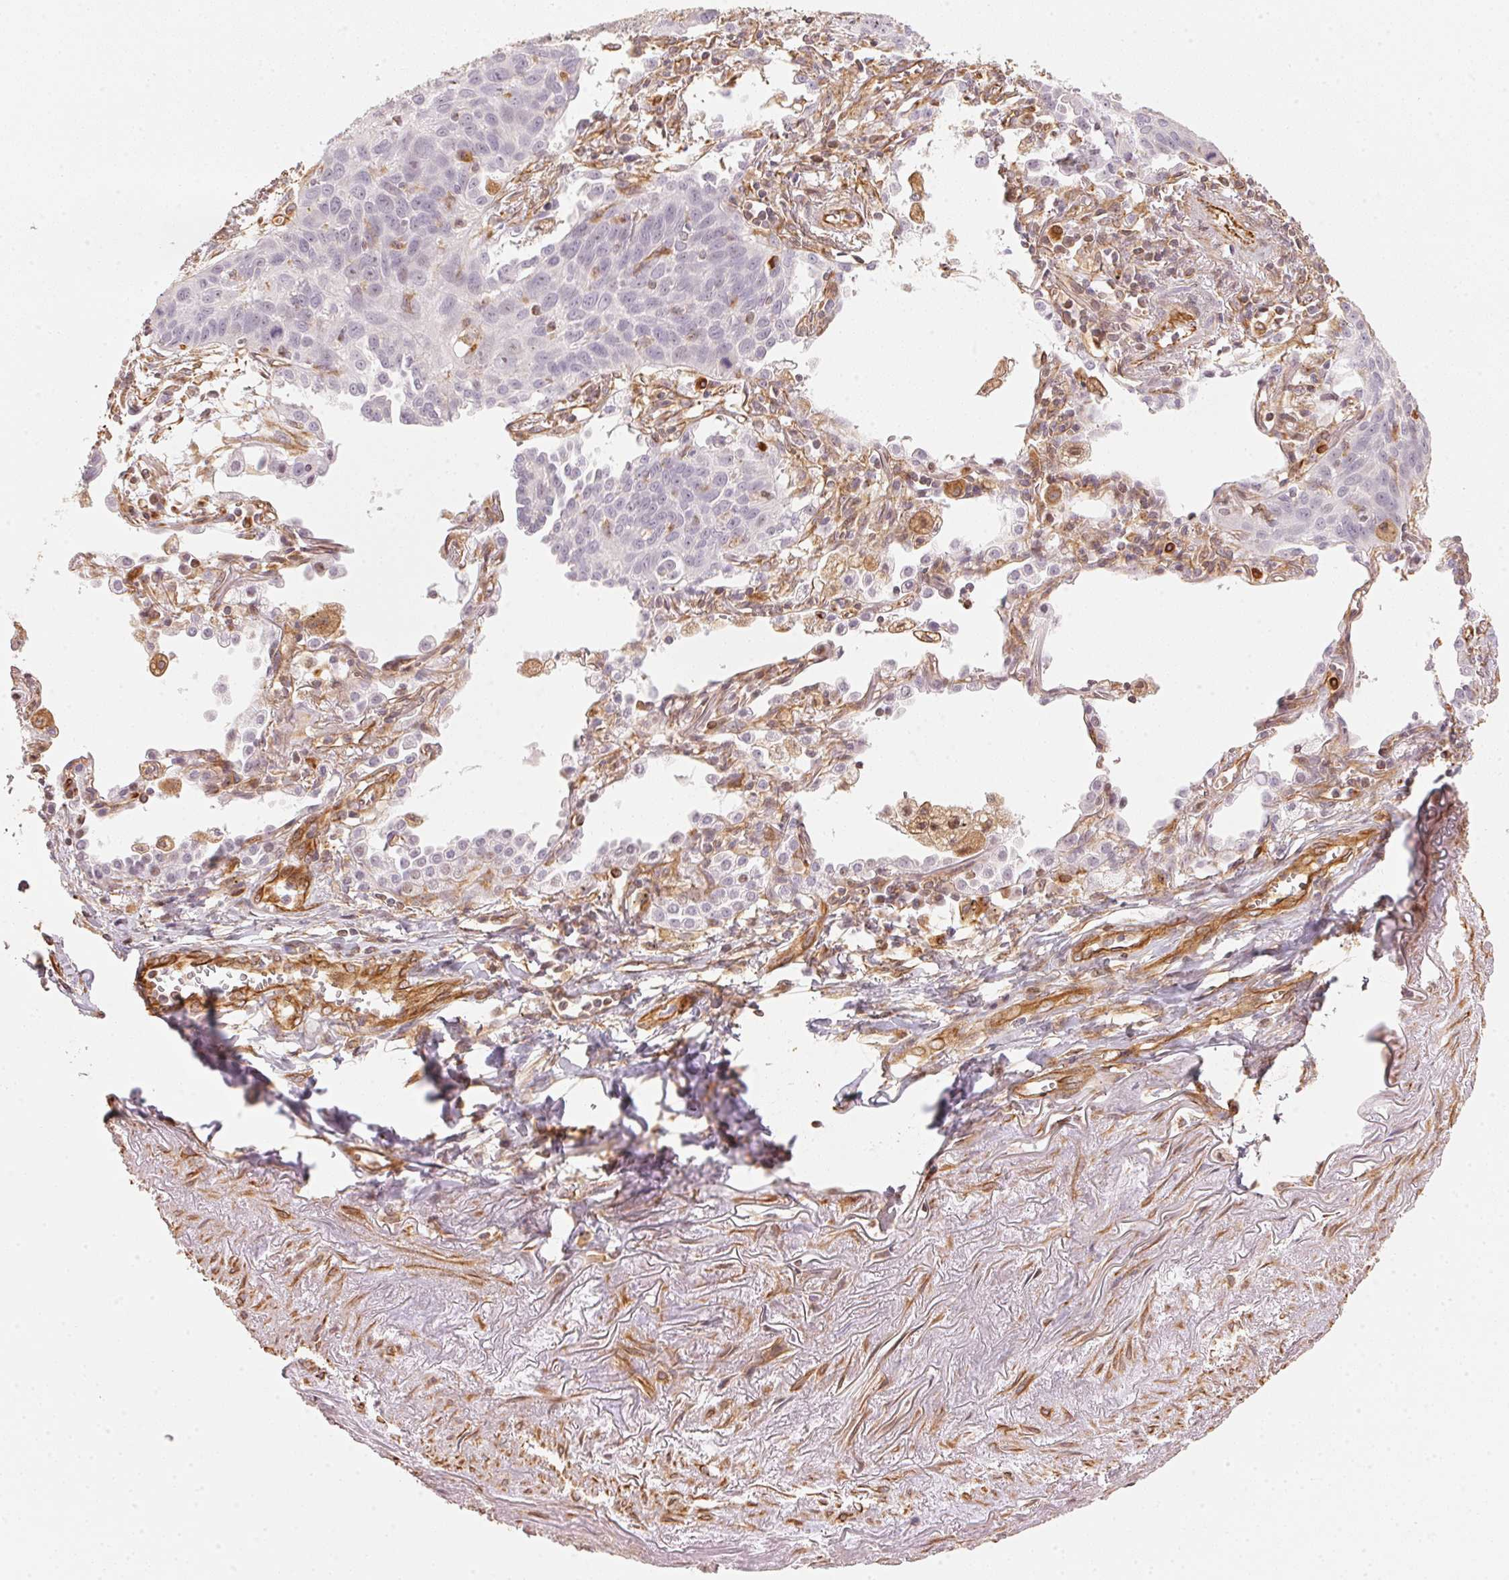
{"staining": {"intensity": "negative", "quantity": "none", "location": "none"}, "tissue": "lung cancer", "cell_type": "Tumor cells", "image_type": "cancer", "snomed": [{"axis": "morphology", "description": "Squamous cell carcinoma, NOS"}, {"axis": "topography", "description": "Lung"}], "caption": "This is an immunohistochemistry (IHC) histopathology image of lung cancer. There is no positivity in tumor cells.", "gene": "FOXR2", "patient": {"sex": "male", "age": 71}}